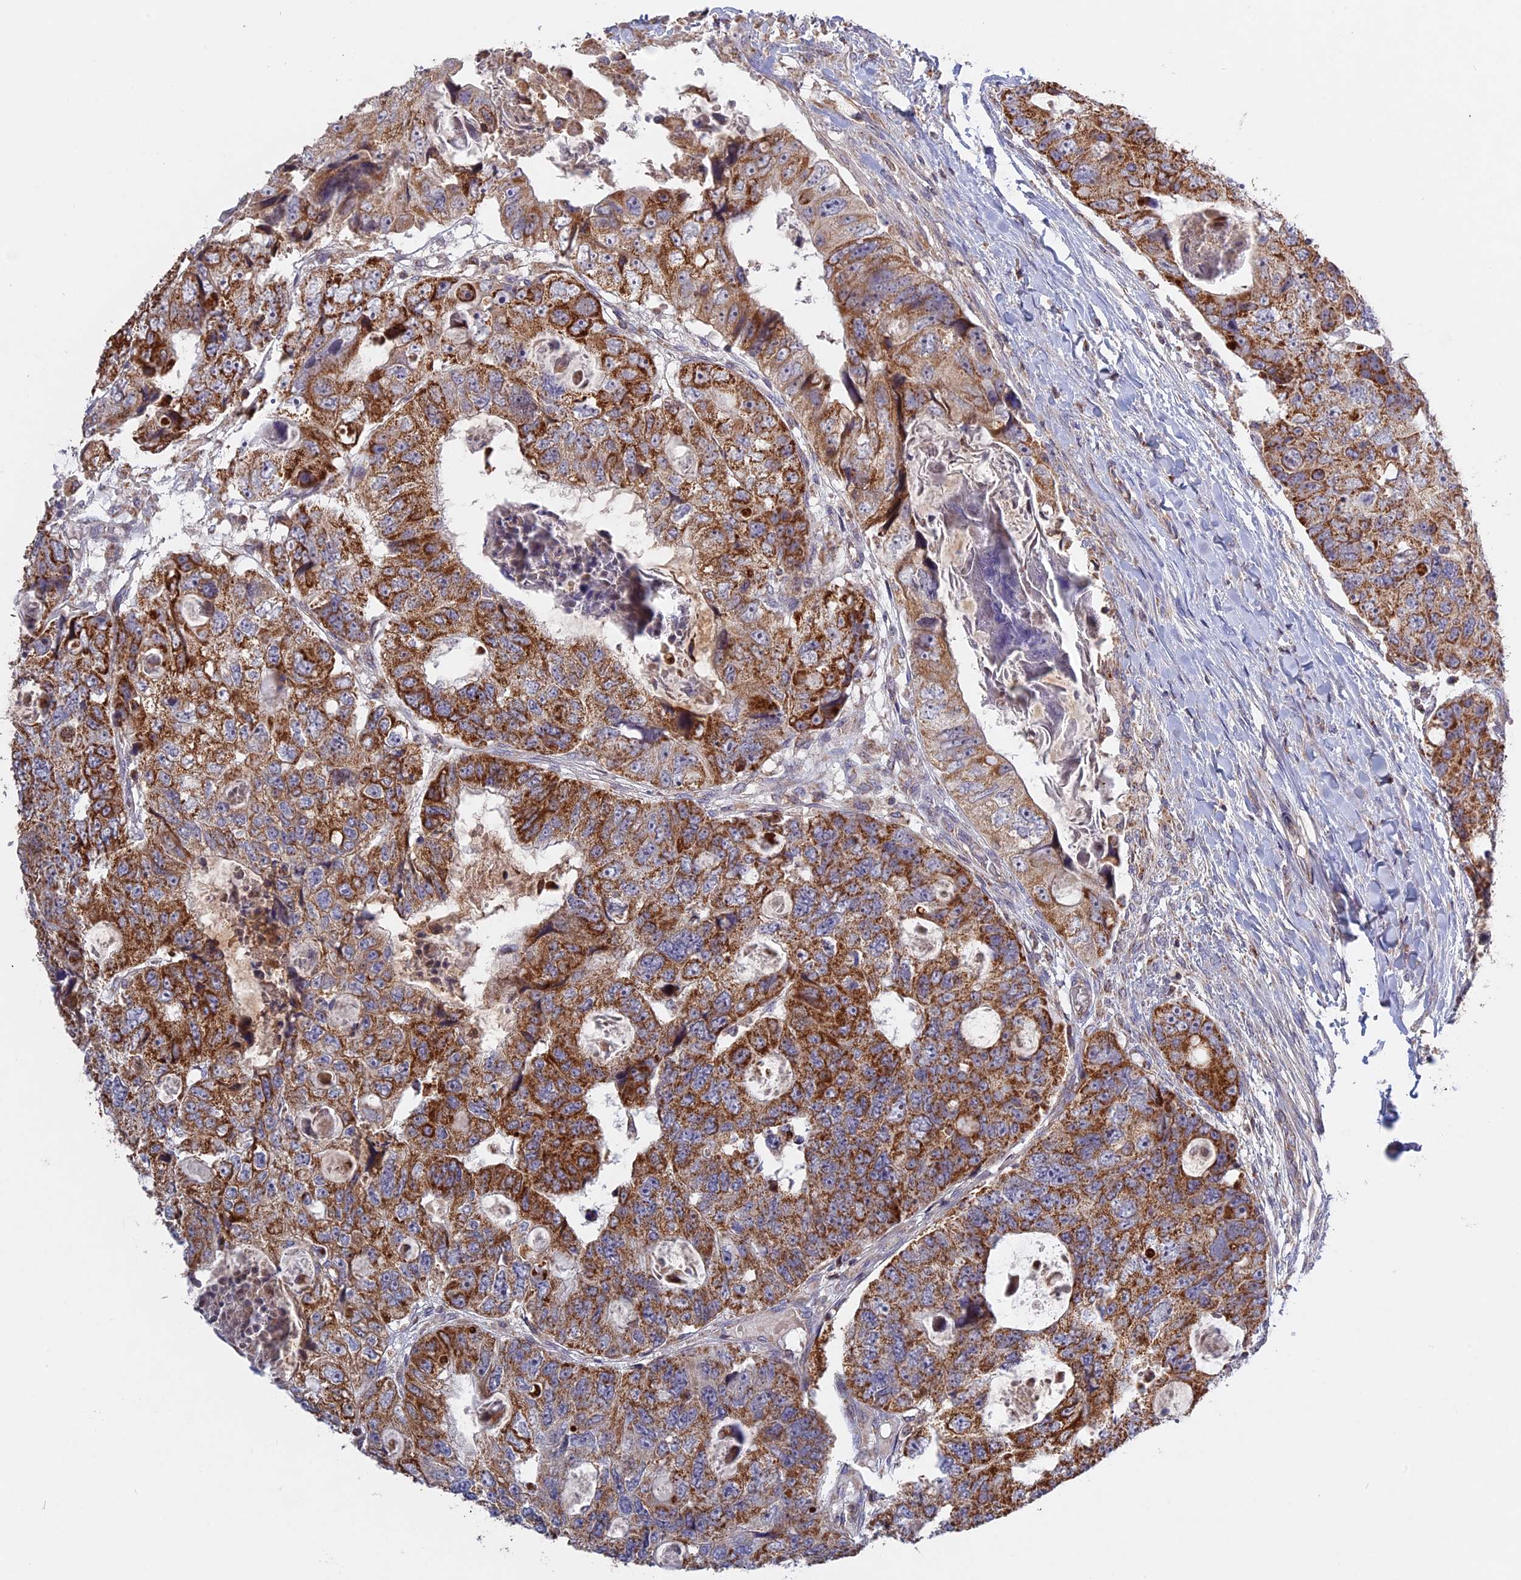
{"staining": {"intensity": "moderate", "quantity": ">75%", "location": "cytoplasmic/membranous"}, "tissue": "colorectal cancer", "cell_type": "Tumor cells", "image_type": "cancer", "snomed": [{"axis": "morphology", "description": "Adenocarcinoma, NOS"}, {"axis": "topography", "description": "Rectum"}], "caption": "Human adenocarcinoma (colorectal) stained with a protein marker displays moderate staining in tumor cells.", "gene": "MPV17L", "patient": {"sex": "male", "age": 59}}